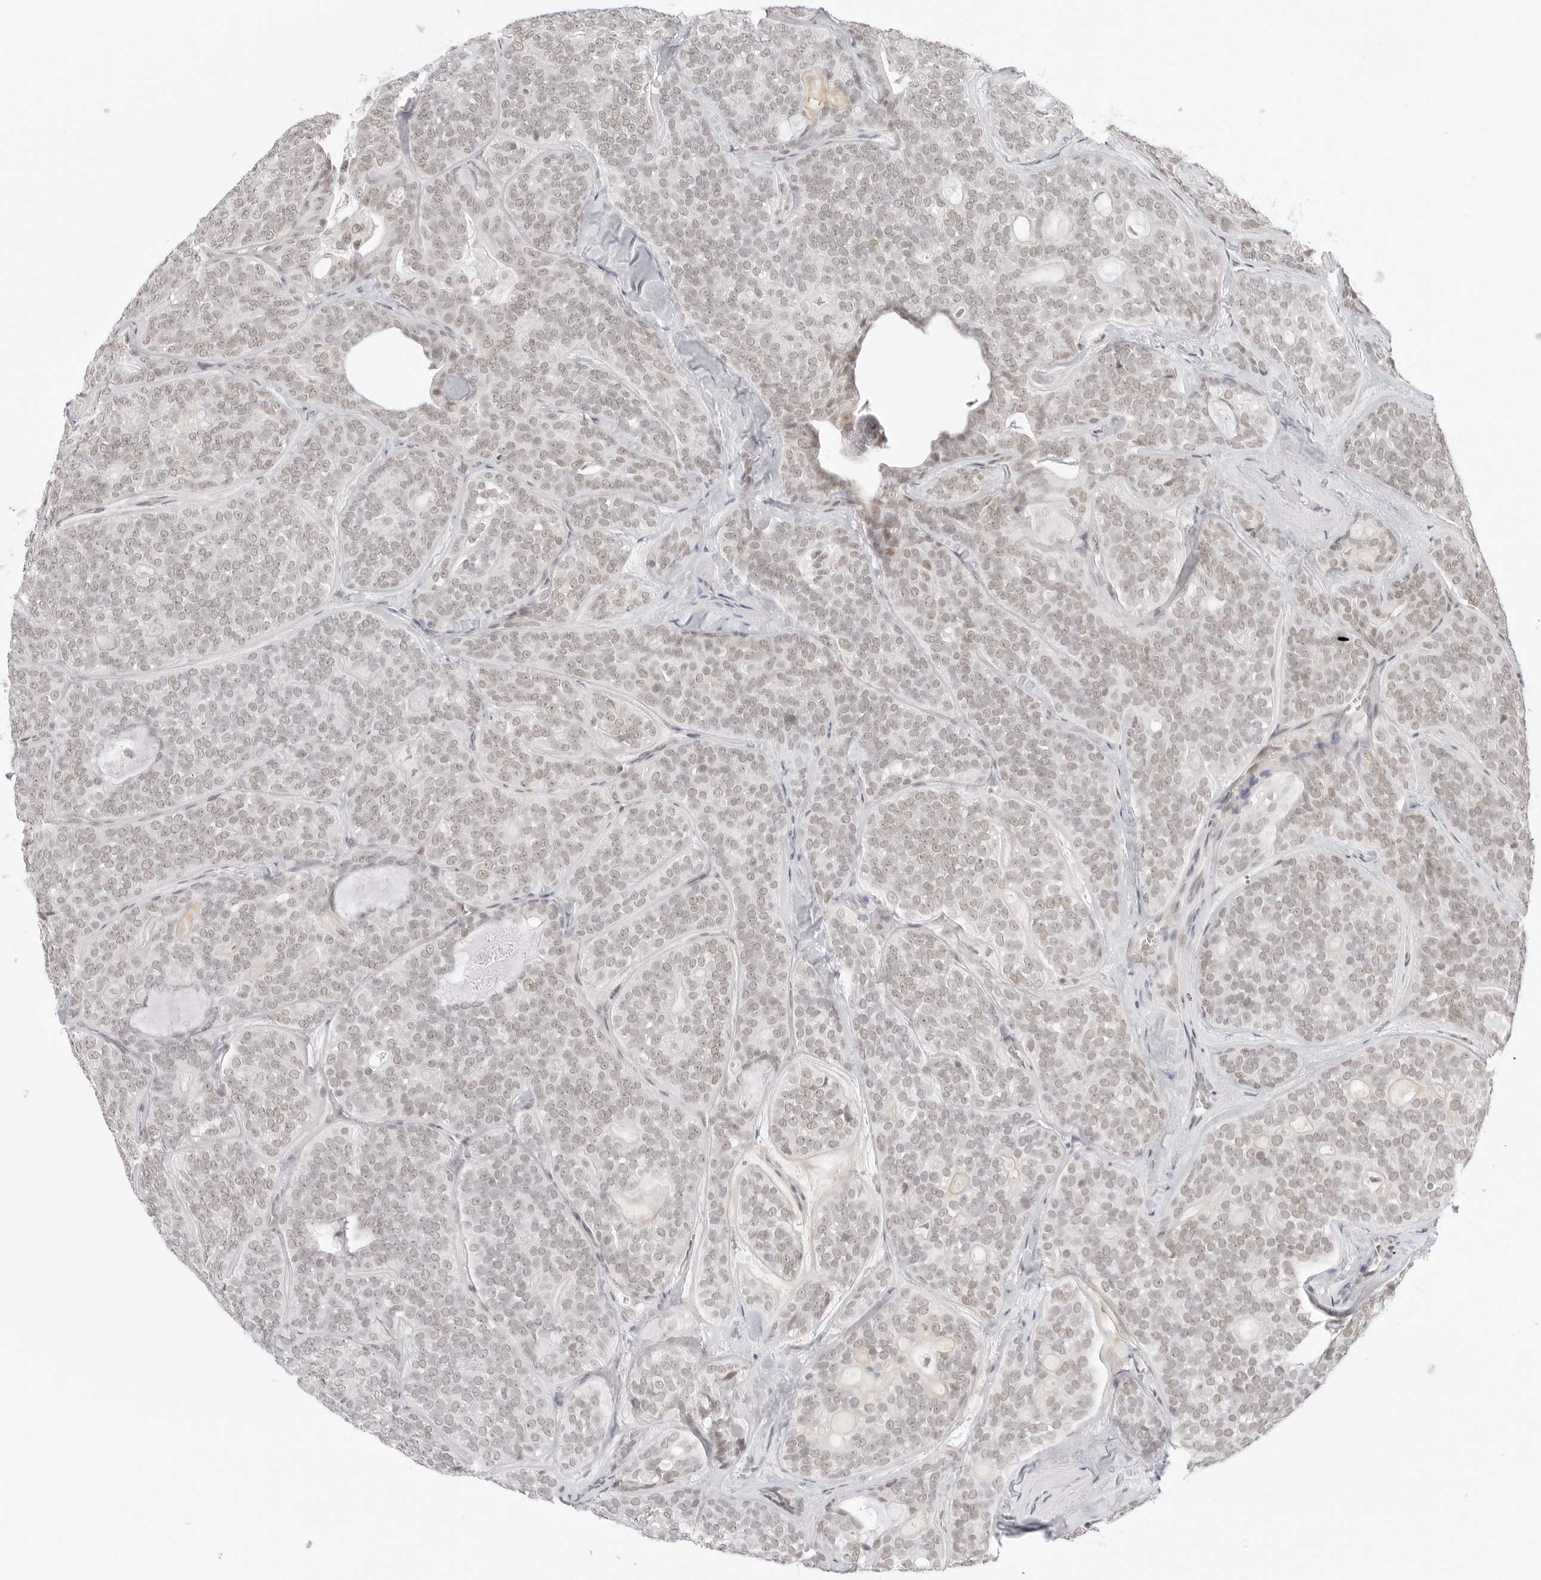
{"staining": {"intensity": "weak", "quantity": "25%-75%", "location": "nuclear"}, "tissue": "head and neck cancer", "cell_type": "Tumor cells", "image_type": "cancer", "snomed": [{"axis": "morphology", "description": "Adenocarcinoma, NOS"}, {"axis": "topography", "description": "Head-Neck"}], "caption": "Human head and neck cancer stained with a brown dye shows weak nuclear positive expression in approximately 25%-75% of tumor cells.", "gene": "TCIM", "patient": {"sex": "male", "age": 66}}